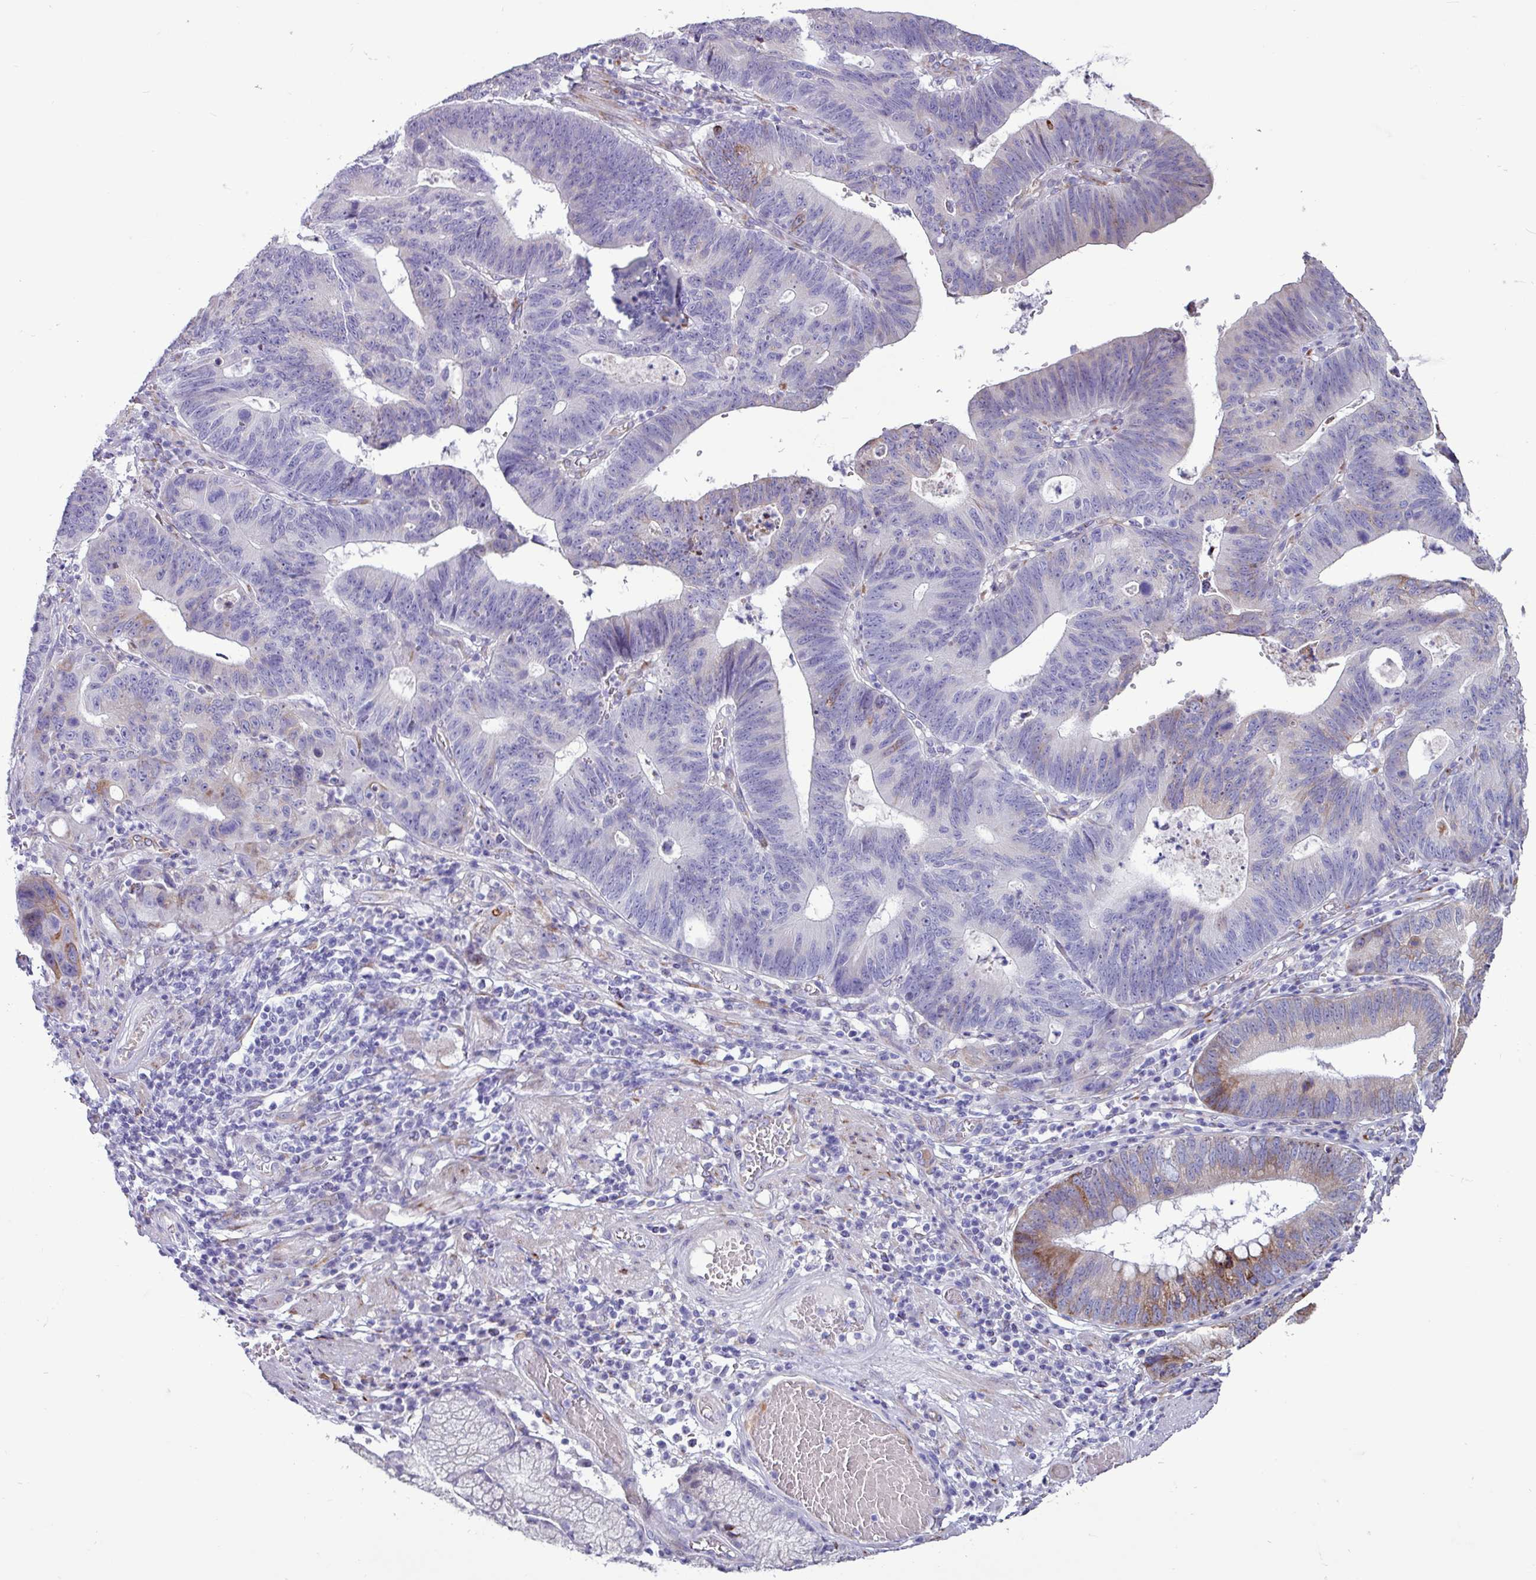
{"staining": {"intensity": "moderate", "quantity": "<25%", "location": "cytoplasmic/membranous"}, "tissue": "stomach cancer", "cell_type": "Tumor cells", "image_type": "cancer", "snomed": [{"axis": "morphology", "description": "Adenocarcinoma, NOS"}, {"axis": "topography", "description": "Stomach"}], "caption": "A brown stain shows moderate cytoplasmic/membranous staining of a protein in human stomach cancer (adenocarcinoma) tumor cells.", "gene": "PPP1R35", "patient": {"sex": "male", "age": 59}}